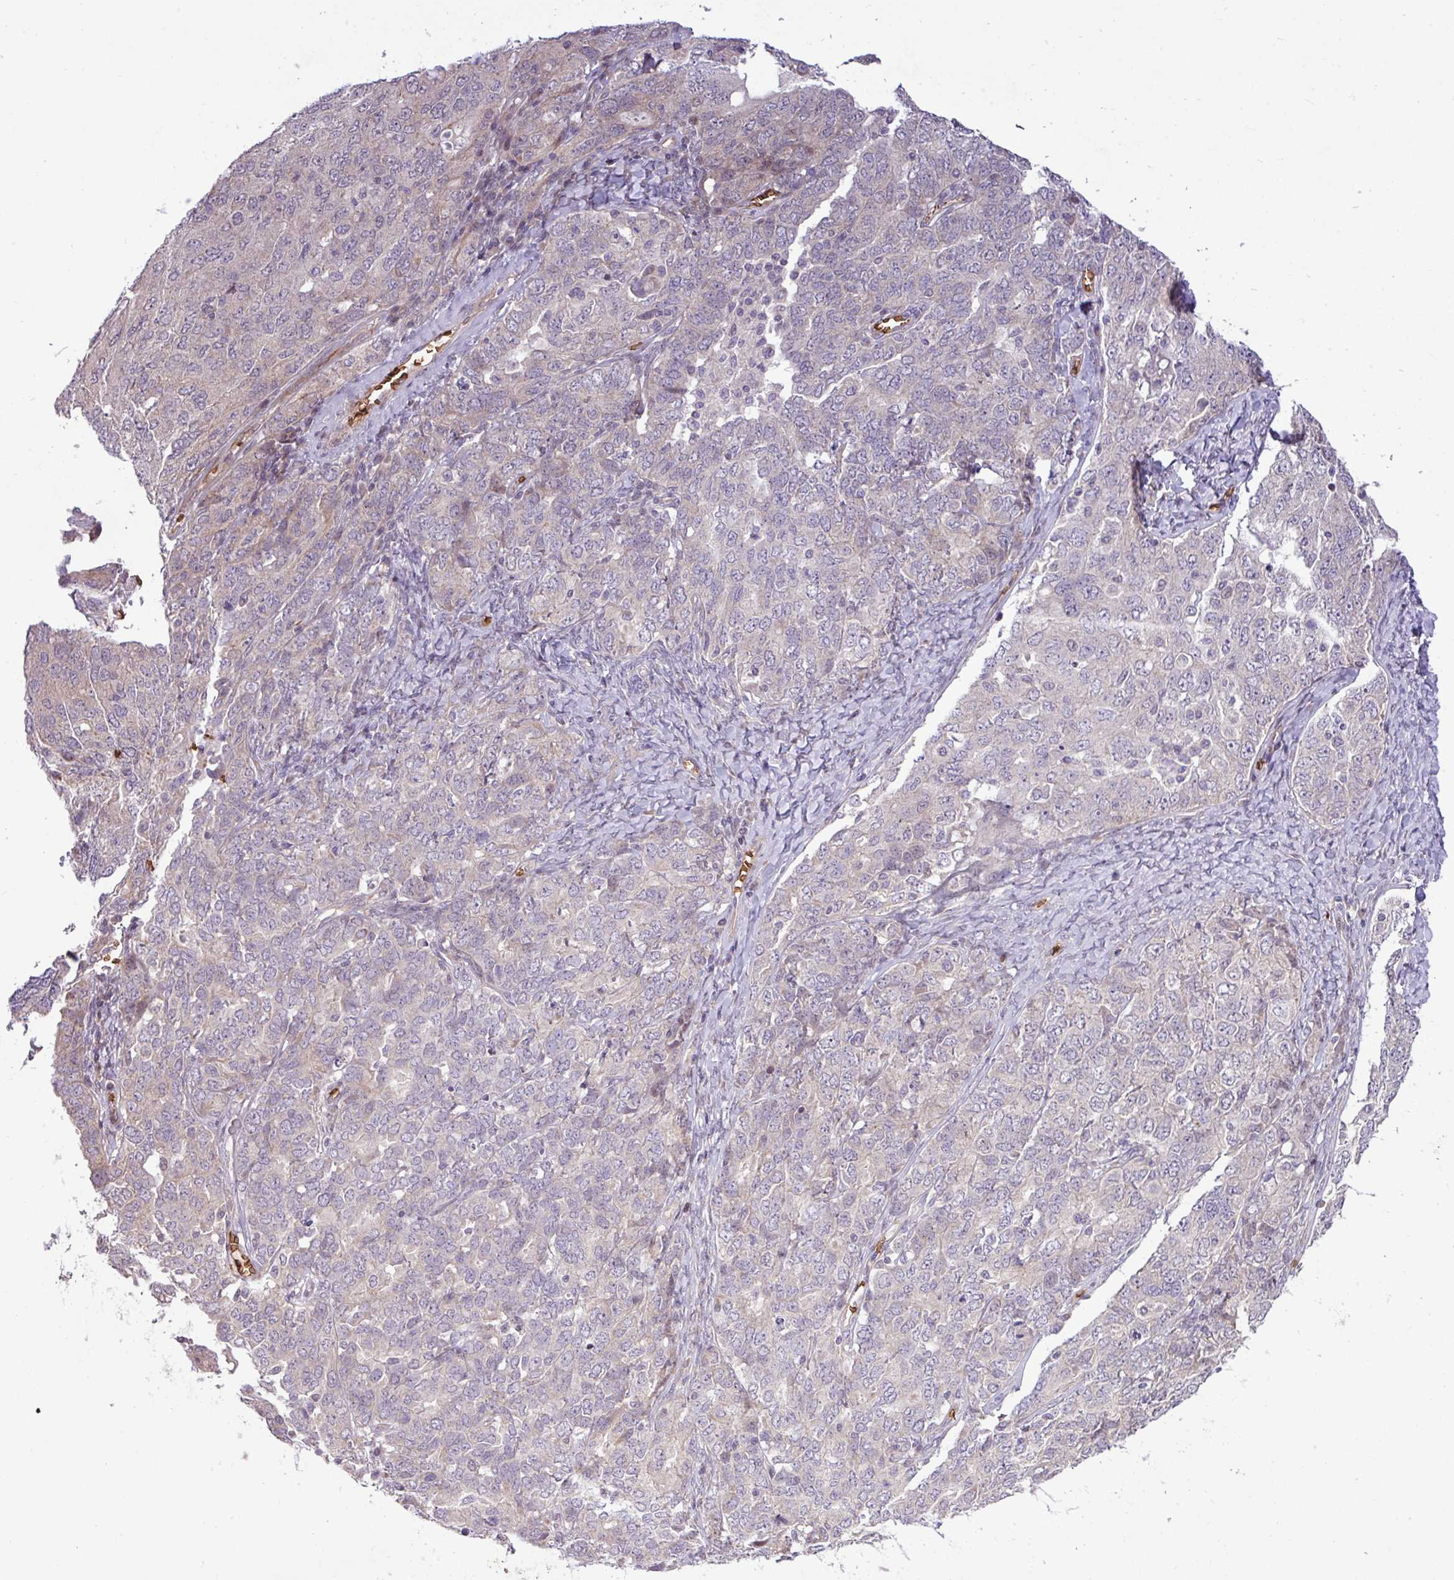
{"staining": {"intensity": "weak", "quantity": "<25%", "location": "cytoplasmic/membranous"}, "tissue": "ovarian cancer", "cell_type": "Tumor cells", "image_type": "cancer", "snomed": [{"axis": "morphology", "description": "Carcinoma, endometroid"}, {"axis": "topography", "description": "Ovary"}], "caption": "This is an IHC histopathology image of human ovarian cancer. There is no expression in tumor cells.", "gene": "RAD21L1", "patient": {"sex": "female", "age": 62}}